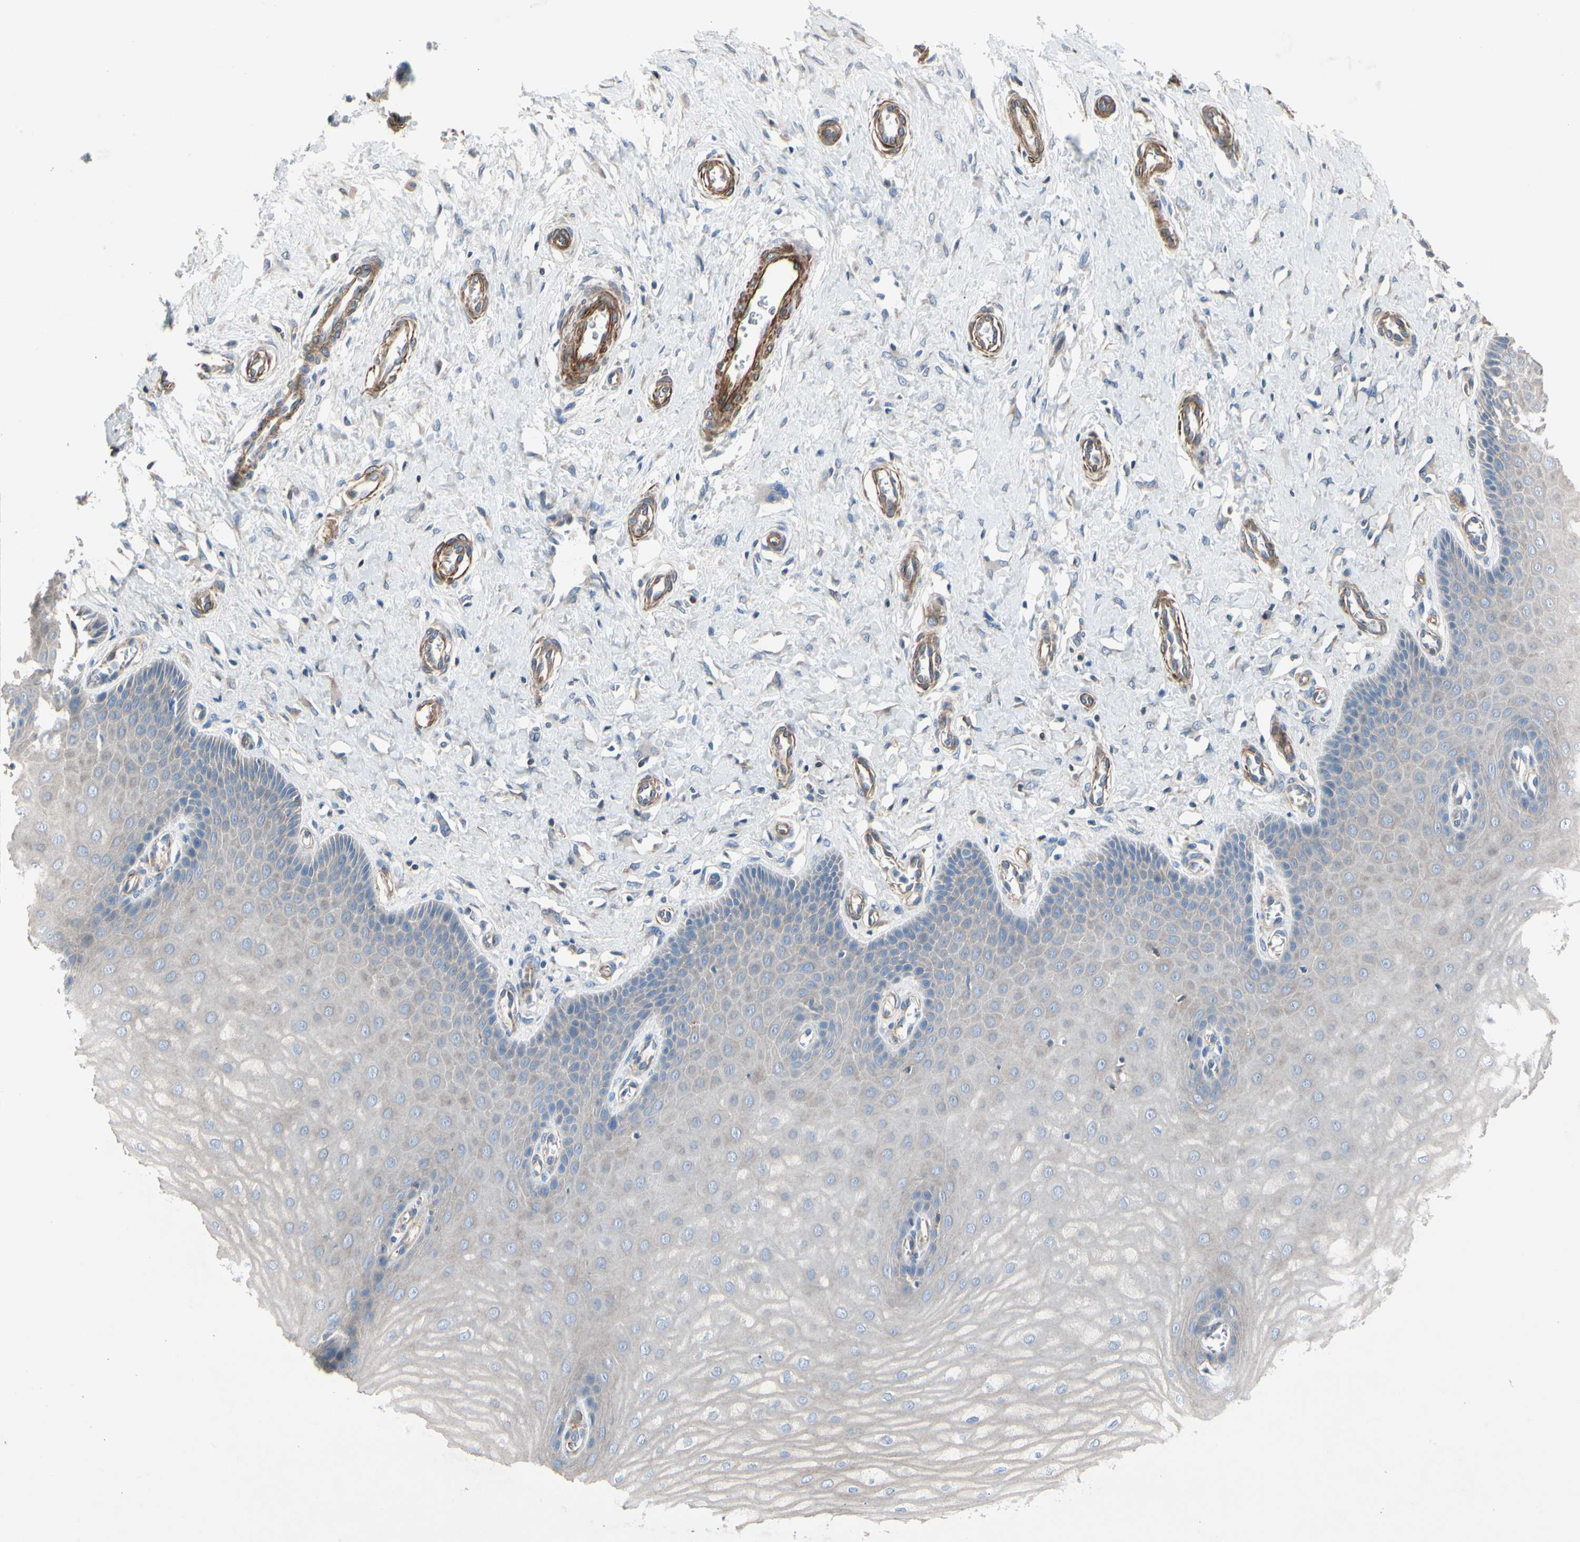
{"staining": {"intensity": "negative", "quantity": "none", "location": "none"}, "tissue": "cervix", "cell_type": "Glandular cells", "image_type": "normal", "snomed": [{"axis": "morphology", "description": "Normal tissue, NOS"}, {"axis": "topography", "description": "Cervix"}], "caption": "High magnification brightfield microscopy of normal cervix stained with DAB (3,3'-diaminobenzidine) (brown) and counterstained with hematoxylin (blue): glandular cells show no significant expression. The staining was performed using DAB (3,3'-diaminobenzidine) to visualize the protein expression in brown, while the nuclei were stained in blue with hematoxylin (Magnification: 20x).", "gene": "TPM1", "patient": {"sex": "female", "age": 55}}